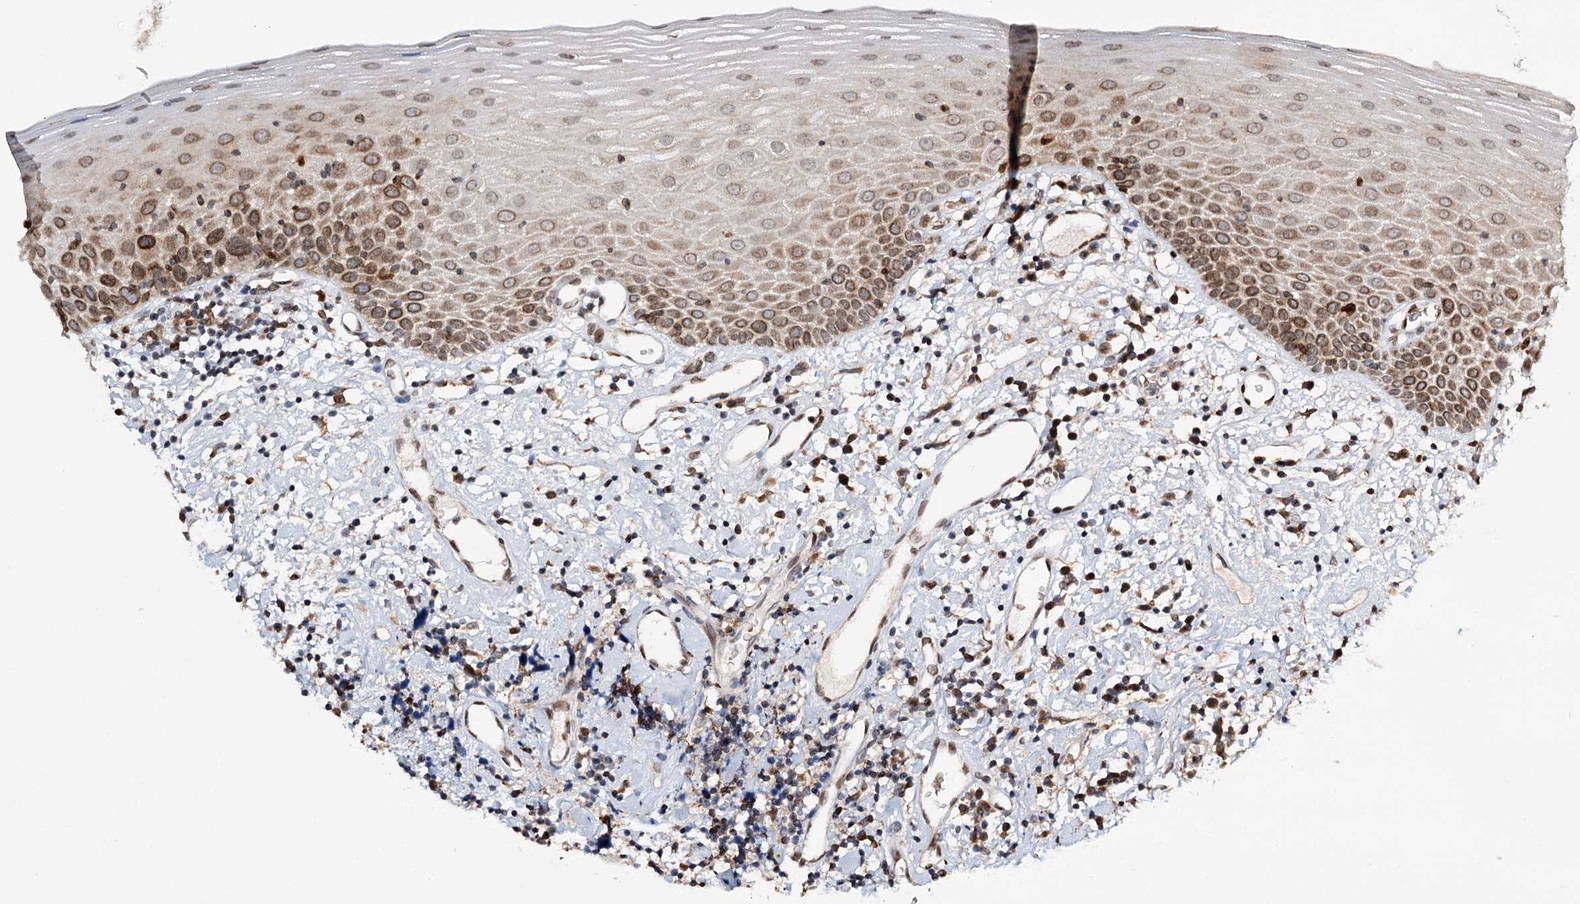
{"staining": {"intensity": "moderate", "quantity": "25%-75%", "location": "cytoplasmic/membranous,nuclear"}, "tissue": "oral mucosa", "cell_type": "Squamous epithelial cells", "image_type": "normal", "snomed": [{"axis": "morphology", "description": "Normal tissue, NOS"}, {"axis": "topography", "description": "Oral tissue"}], "caption": "Brown immunohistochemical staining in normal human oral mucosa reveals moderate cytoplasmic/membranous,nuclear staining in about 25%-75% of squamous epithelial cells.", "gene": "CFAP46", "patient": {"sex": "male", "age": 74}}